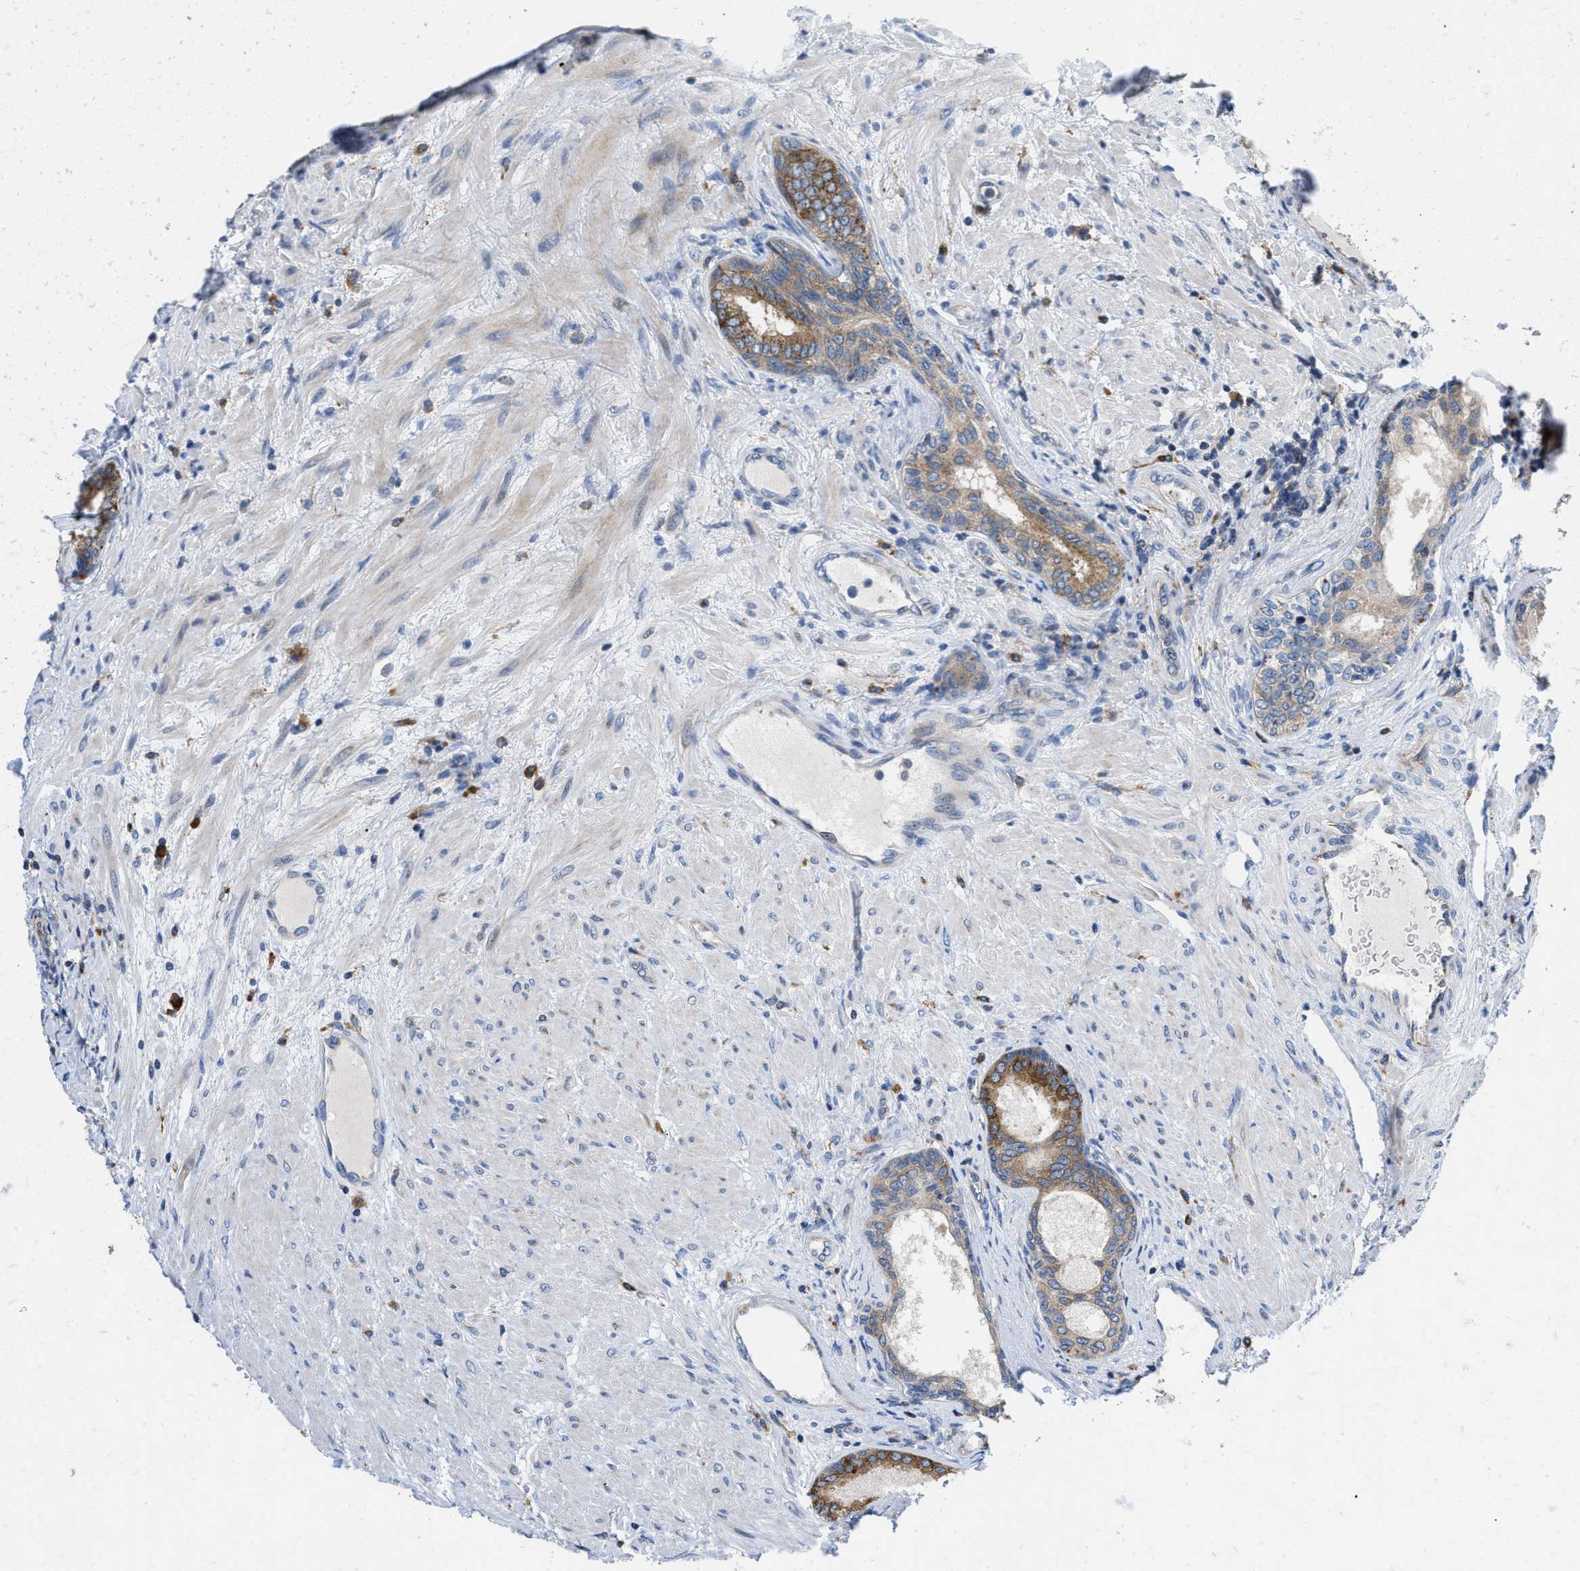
{"staining": {"intensity": "moderate", "quantity": ">75%", "location": "cytoplasmic/membranous"}, "tissue": "prostate", "cell_type": "Glandular cells", "image_type": "normal", "snomed": [{"axis": "morphology", "description": "Normal tissue, NOS"}, {"axis": "topography", "description": "Prostate"}], "caption": "Immunohistochemical staining of benign human prostate reveals >75% levels of moderate cytoplasmic/membranous protein expression in about >75% of glandular cells.", "gene": "ENPP4", "patient": {"sex": "male", "age": 76}}